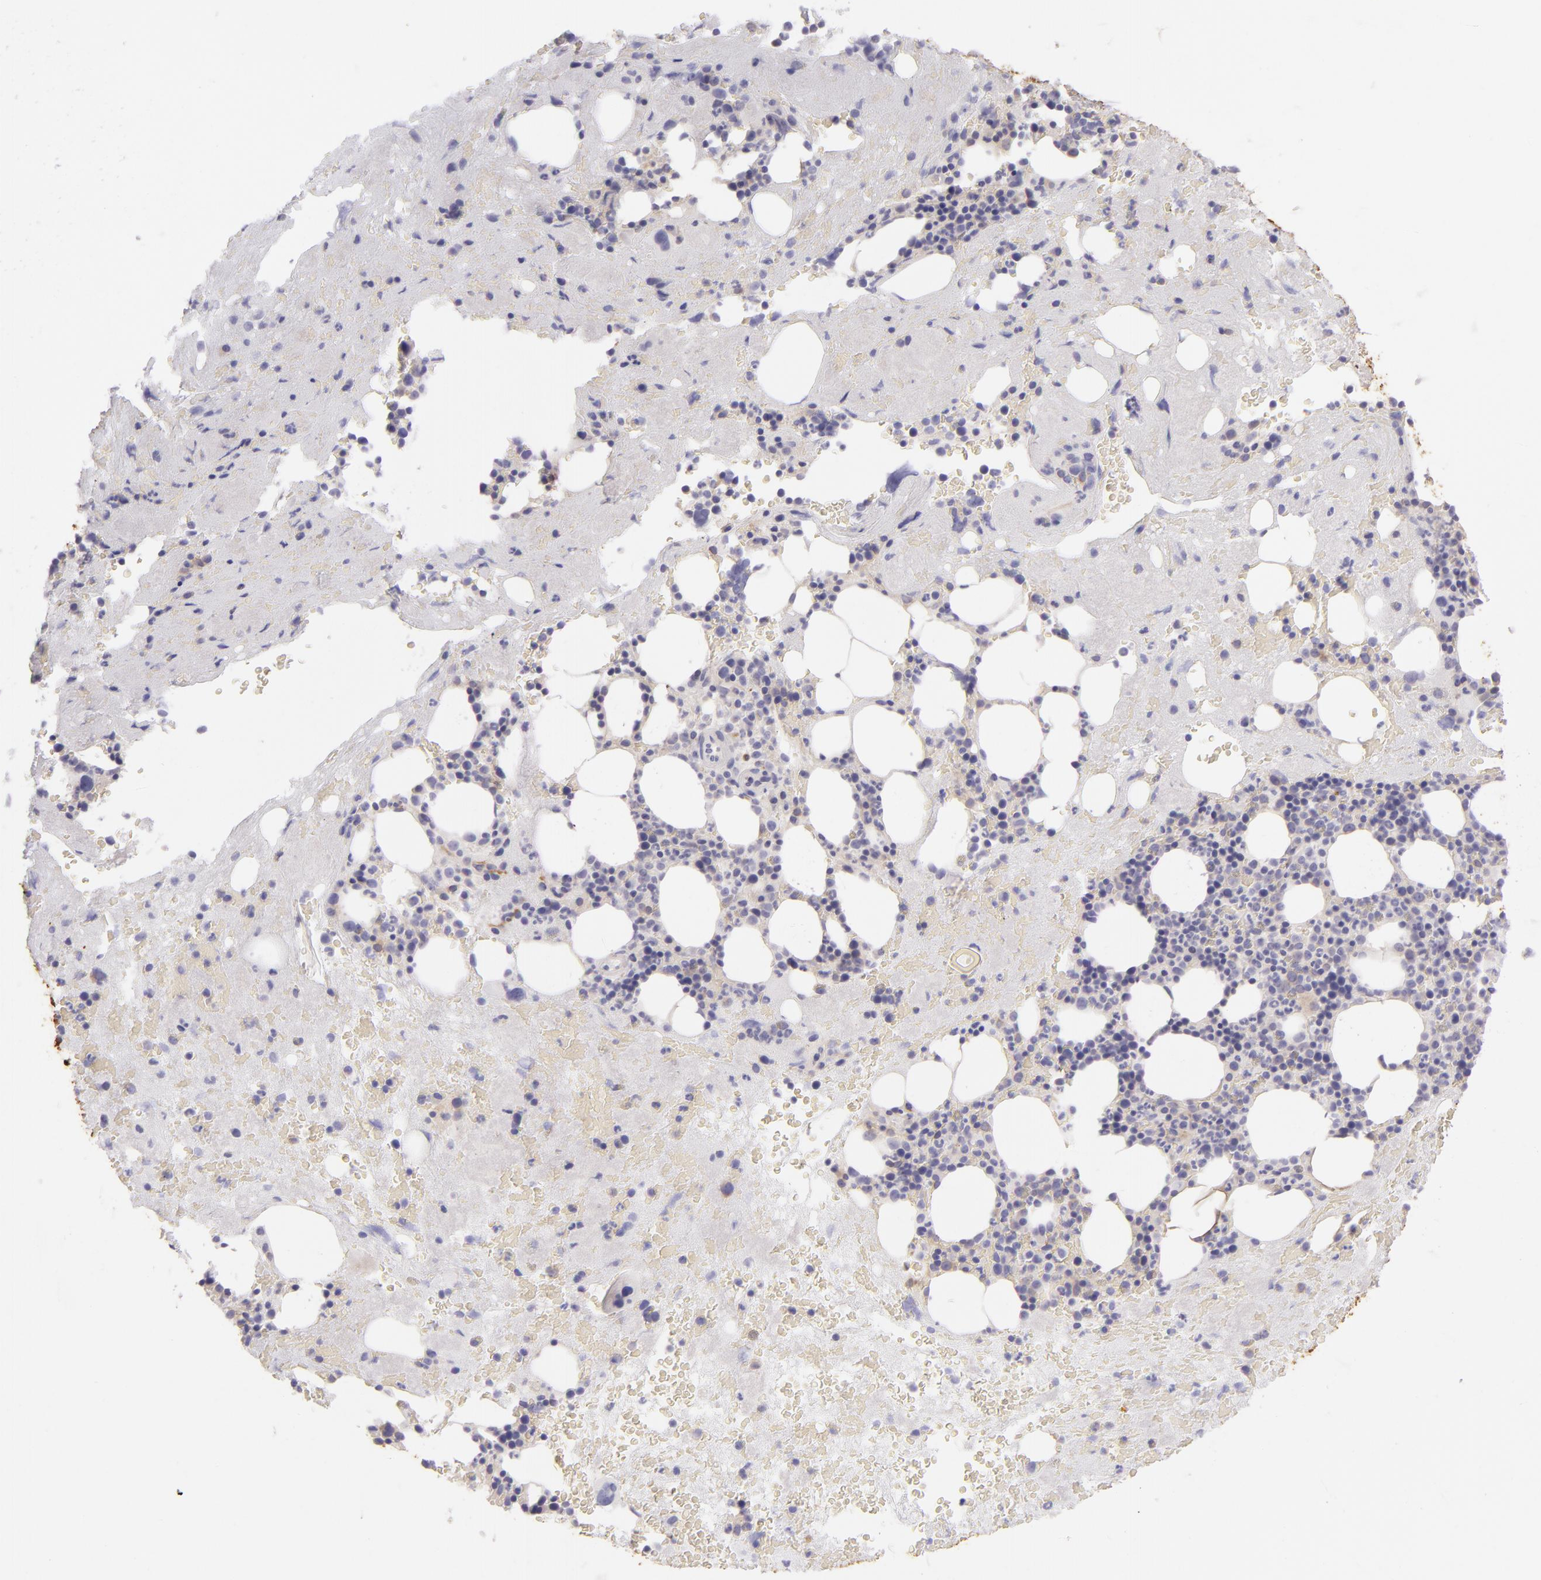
{"staining": {"intensity": "negative", "quantity": "none", "location": "none"}, "tissue": "bone marrow", "cell_type": "Hematopoietic cells", "image_type": "normal", "snomed": [{"axis": "morphology", "description": "Normal tissue, NOS"}, {"axis": "topography", "description": "Bone marrow"}], "caption": "High power microscopy image of an immunohistochemistry histopathology image of normal bone marrow, revealing no significant positivity in hematopoietic cells. (Stains: DAB (3,3'-diaminobenzidine) immunohistochemistry (IHC) with hematoxylin counter stain, Microscopy: brightfield microscopy at high magnification).", "gene": "ZC3H7B", "patient": {"sex": "male", "age": 76}}